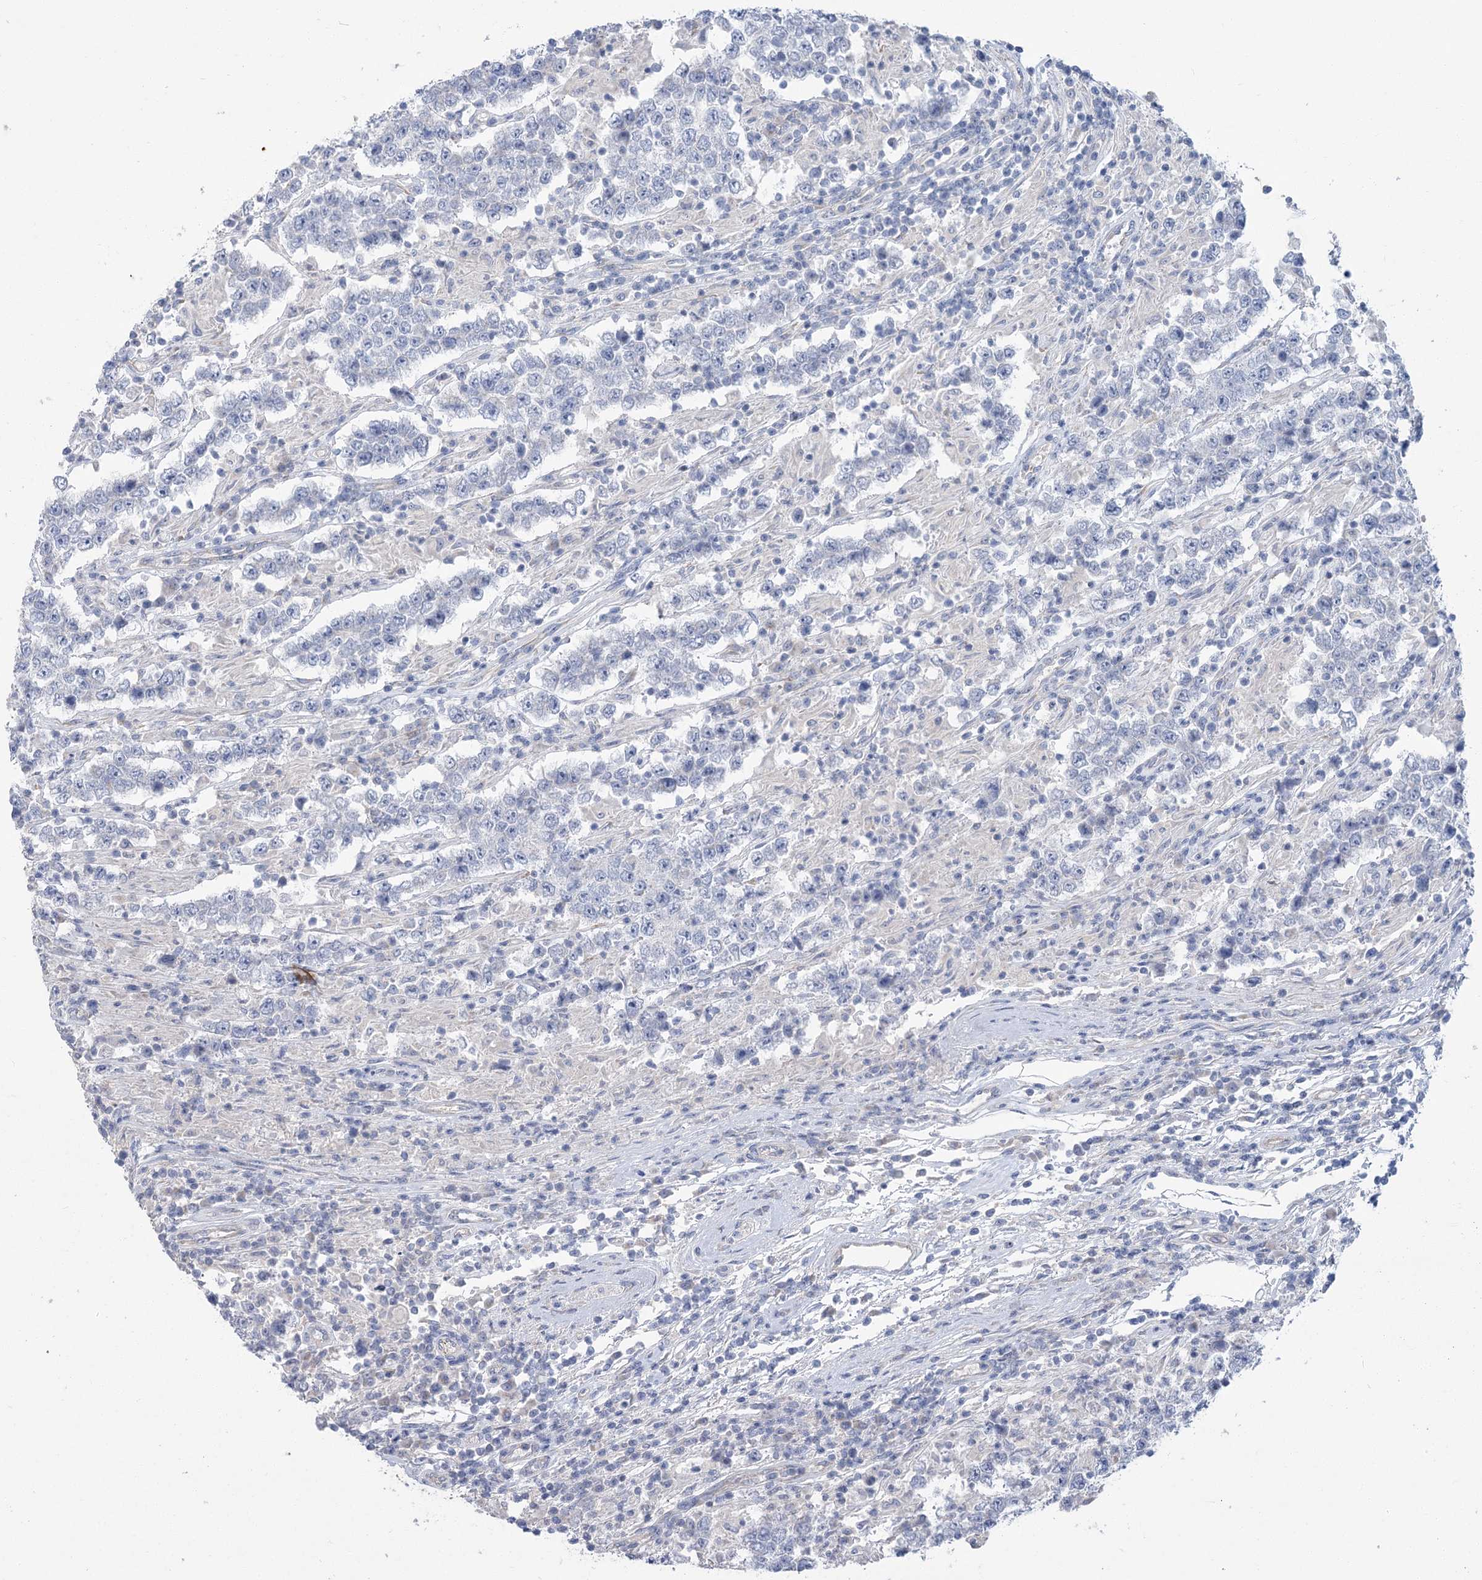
{"staining": {"intensity": "negative", "quantity": "none", "location": "none"}, "tissue": "testis cancer", "cell_type": "Tumor cells", "image_type": "cancer", "snomed": [{"axis": "morphology", "description": "Normal tissue, NOS"}, {"axis": "morphology", "description": "Urothelial carcinoma, High grade"}, {"axis": "morphology", "description": "Seminoma, NOS"}, {"axis": "morphology", "description": "Carcinoma, Embryonal, NOS"}, {"axis": "topography", "description": "Urinary bladder"}, {"axis": "topography", "description": "Testis"}], "caption": "Human embryonal carcinoma (testis) stained for a protein using immunohistochemistry exhibits no expression in tumor cells.", "gene": "SLC9A3", "patient": {"sex": "male", "age": 41}}